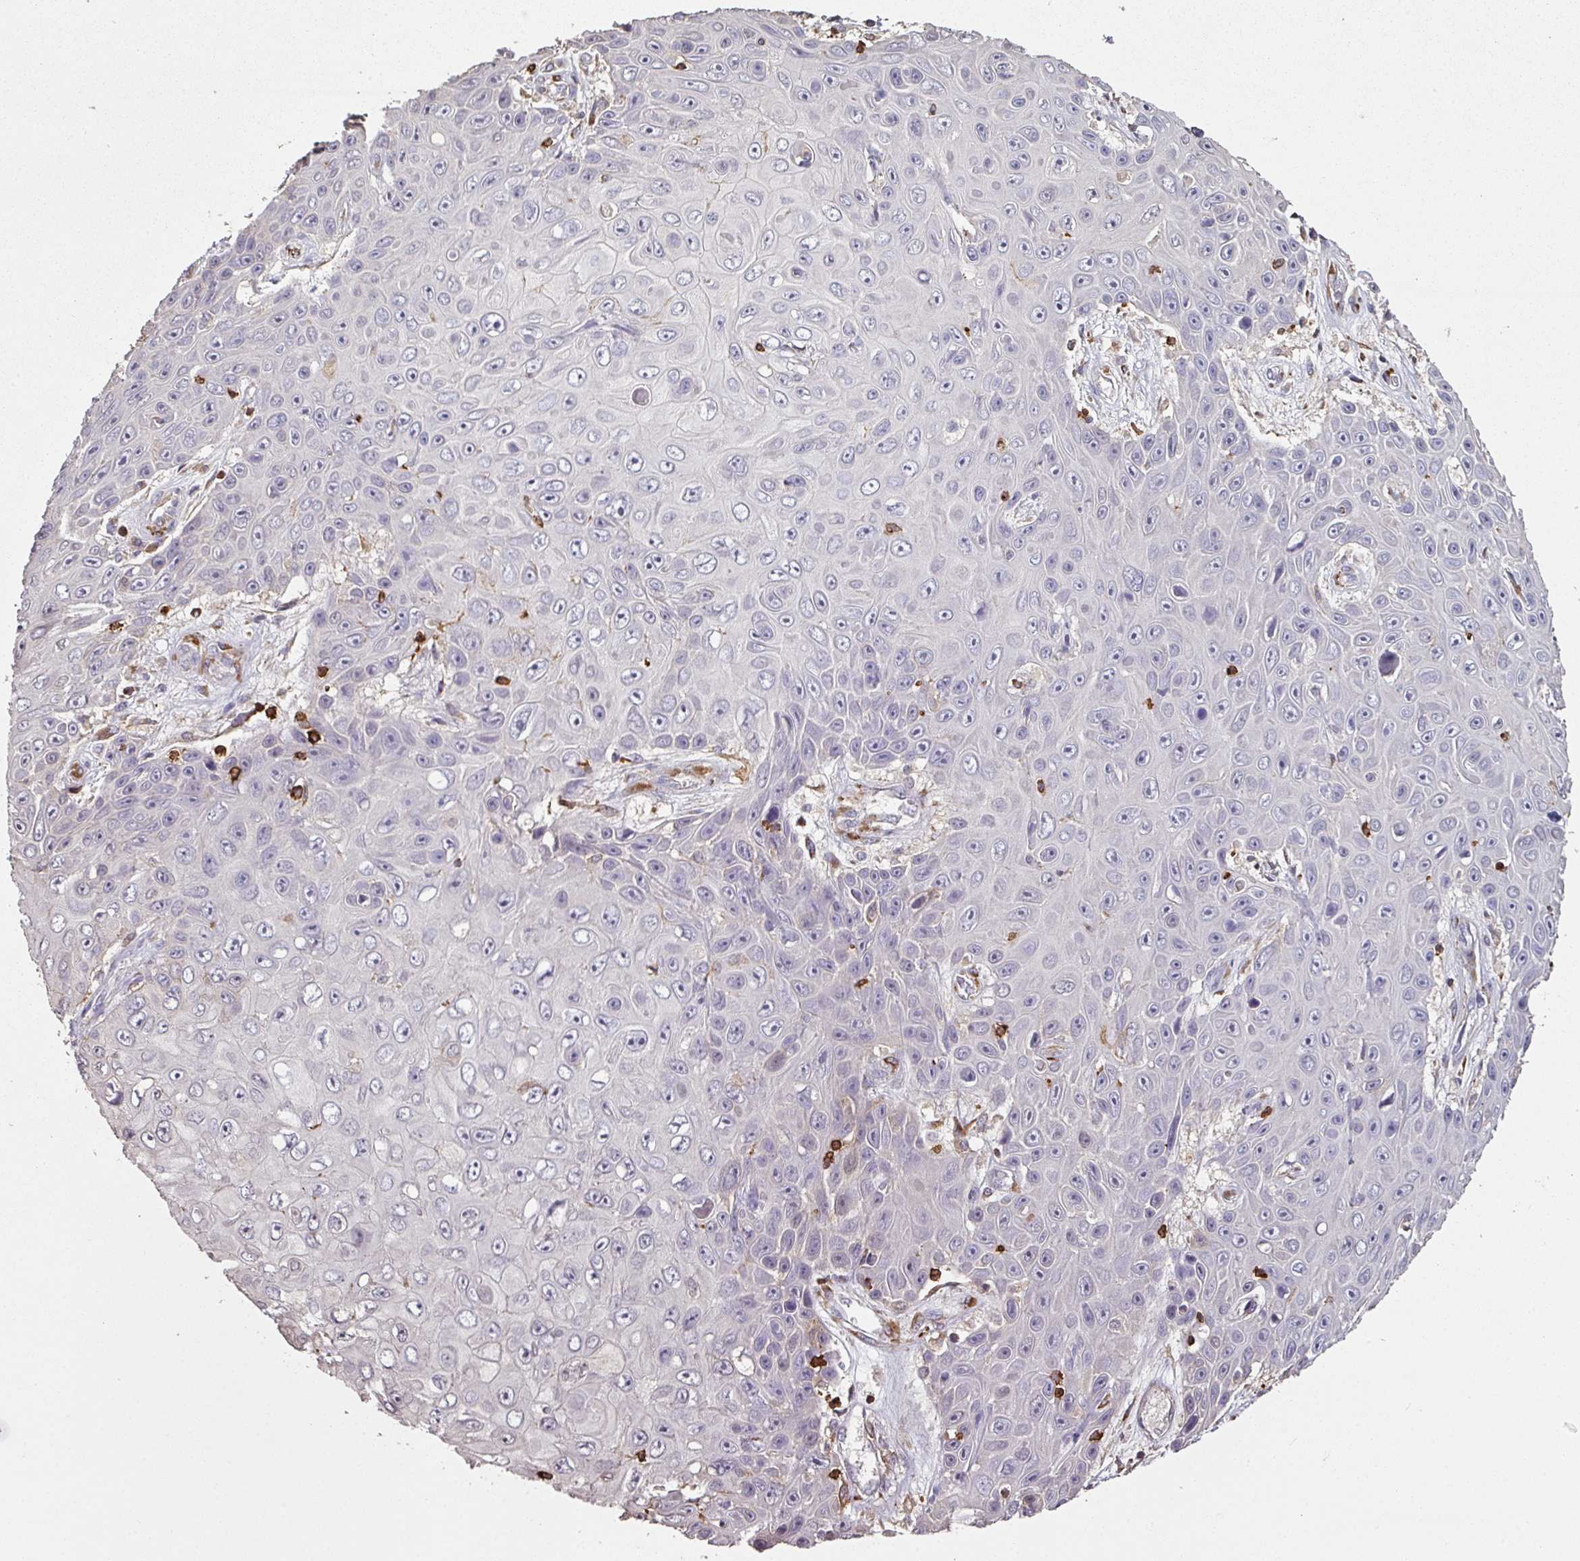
{"staining": {"intensity": "negative", "quantity": "none", "location": "none"}, "tissue": "skin cancer", "cell_type": "Tumor cells", "image_type": "cancer", "snomed": [{"axis": "morphology", "description": "Squamous cell carcinoma, NOS"}, {"axis": "topography", "description": "Skin"}], "caption": "Tumor cells show no significant protein positivity in skin squamous cell carcinoma. Brightfield microscopy of IHC stained with DAB (3,3'-diaminobenzidine) (brown) and hematoxylin (blue), captured at high magnification.", "gene": "OLFML2B", "patient": {"sex": "male", "age": 82}}